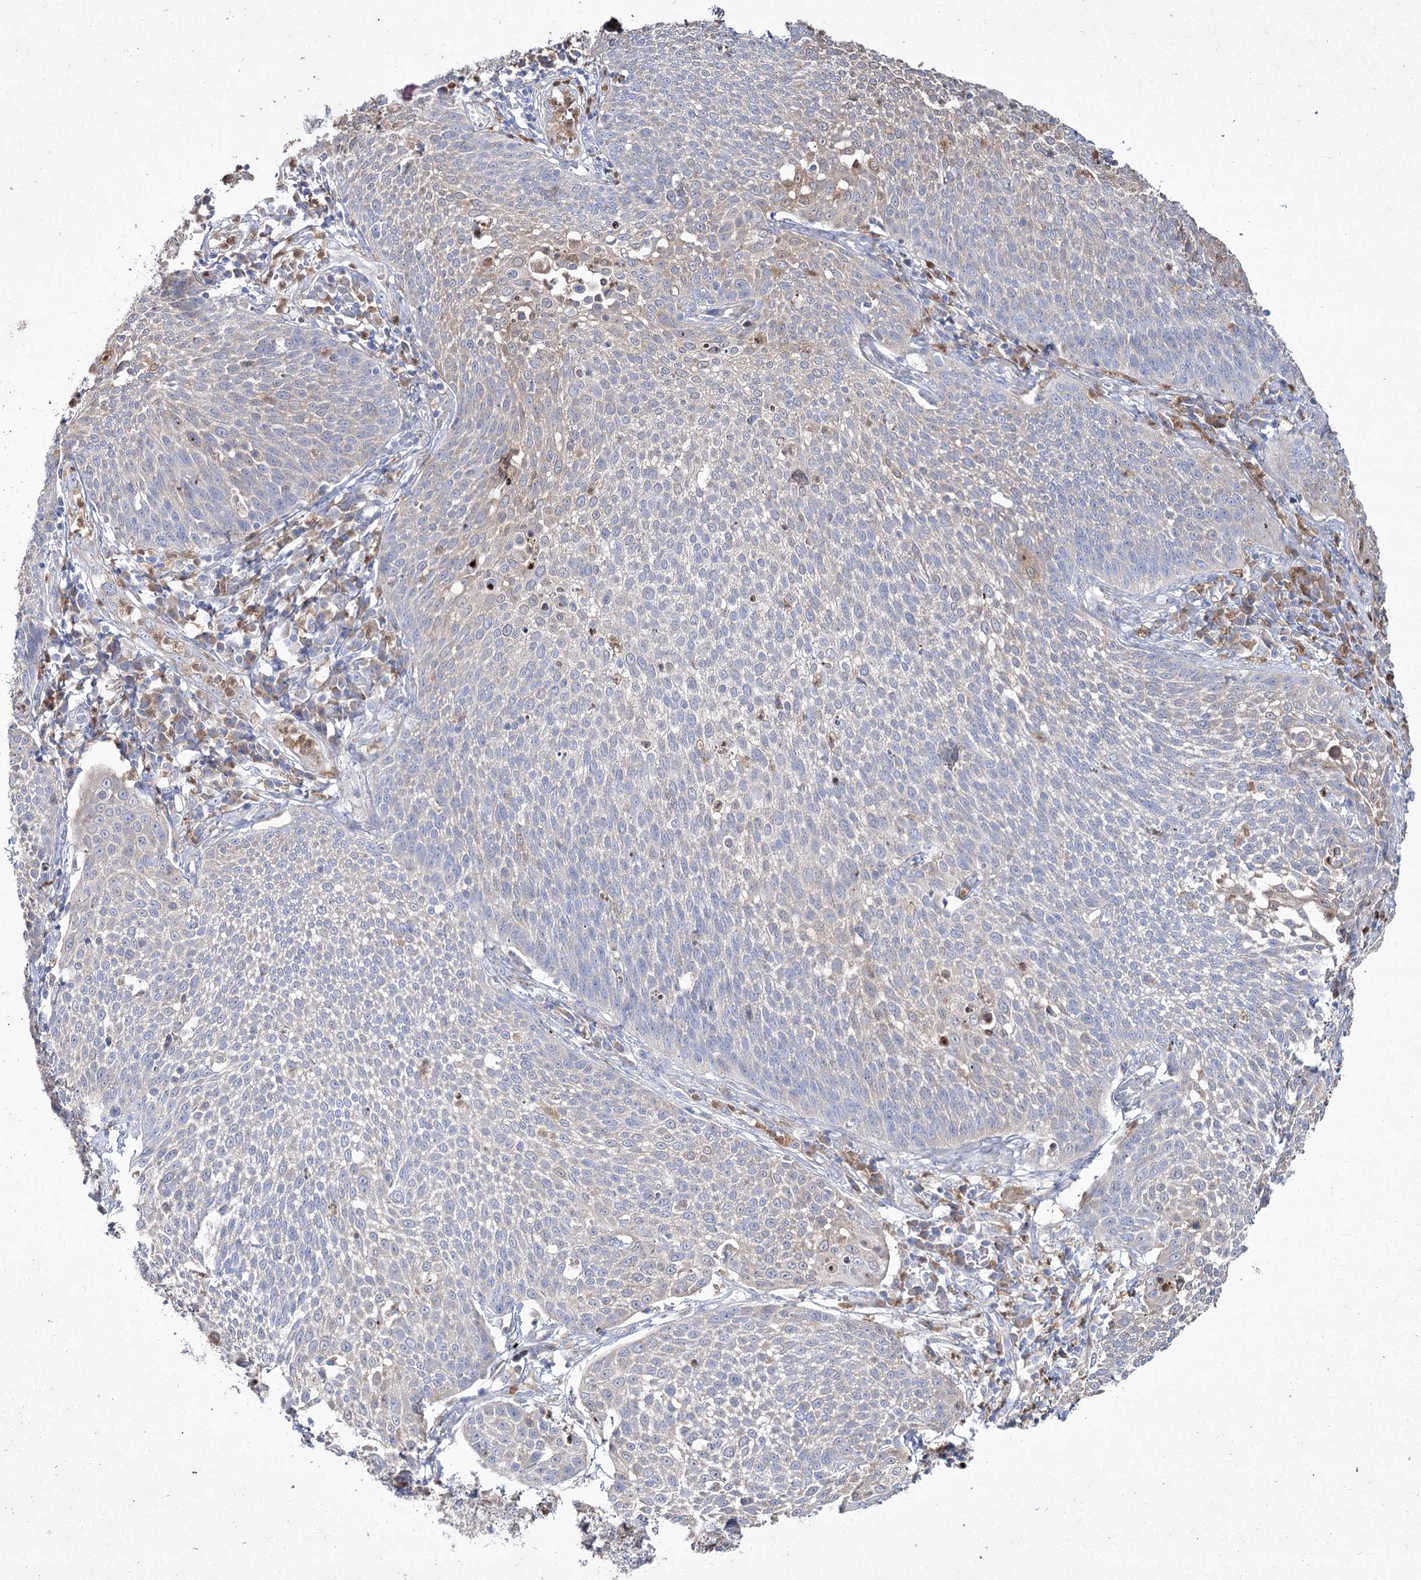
{"staining": {"intensity": "weak", "quantity": "<25%", "location": "cytoplasmic/membranous"}, "tissue": "cervical cancer", "cell_type": "Tumor cells", "image_type": "cancer", "snomed": [{"axis": "morphology", "description": "Squamous cell carcinoma, NOS"}, {"axis": "topography", "description": "Cervix"}], "caption": "The IHC histopathology image has no significant positivity in tumor cells of squamous cell carcinoma (cervical) tissue. (Stains: DAB immunohistochemistry (IHC) with hematoxylin counter stain, Microscopy: brightfield microscopy at high magnification).", "gene": "NIPAL4", "patient": {"sex": "female", "age": 34}}